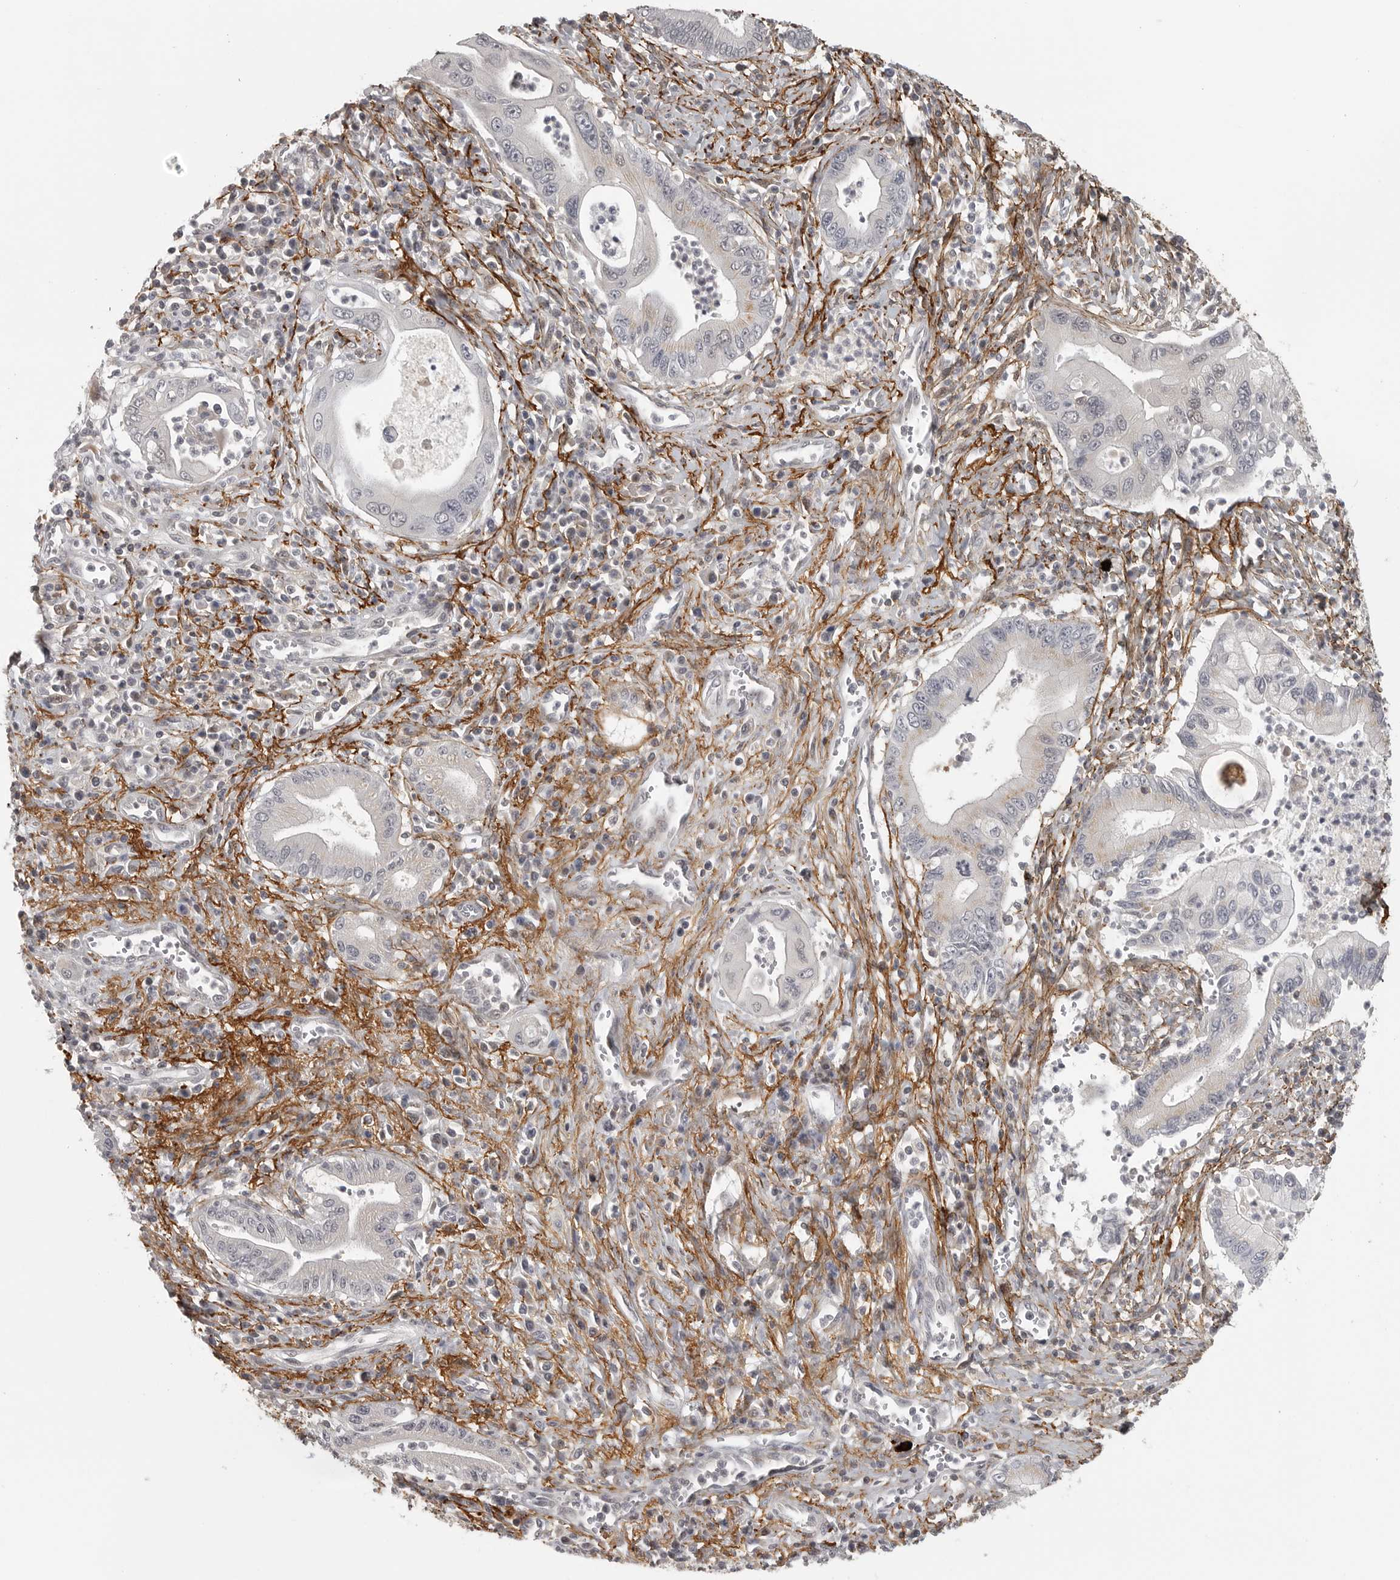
{"staining": {"intensity": "negative", "quantity": "none", "location": "none"}, "tissue": "pancreatic cancer", "cell_type": "Tumor cells", "image_type": "cancer", "snomed": [{"axis": "morphology", "description": "Adenocarcinoma, NOS"}, {"axis": "topography", "description": "Pancreas"}], "caption": "Immunohistochemistry image of neoplastic tissue: pancreatic cancer stained with DAB (3,3'-diaminobenzidine) demonstrates no significant protein expression in tumor cells.", "gene": "UROD", "patient": {"sex": "male", "age": 78}}